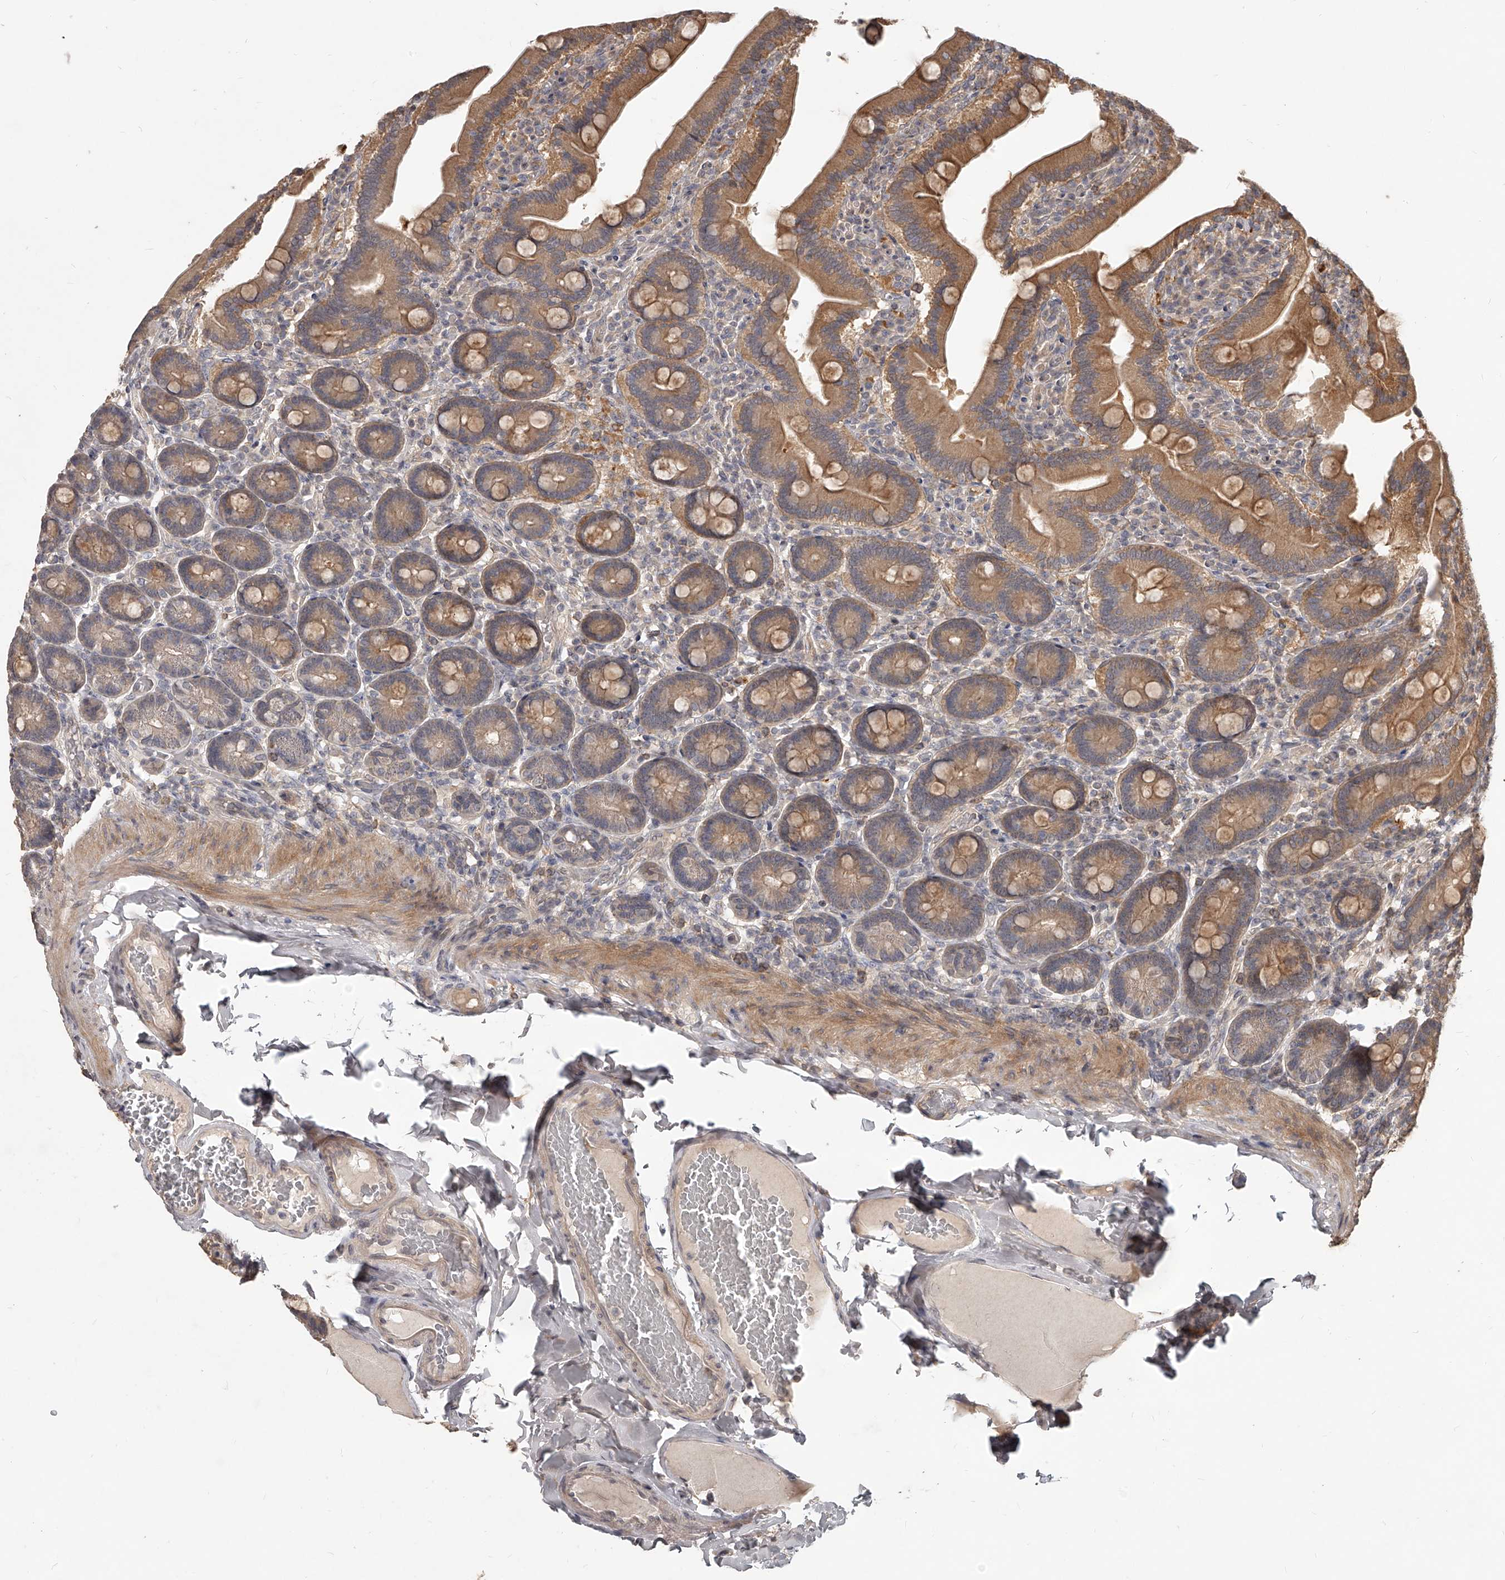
{"staining": {"intensity": "strong", "quantity": ">75%", "location": "cytoplasmic/membranous"}, "tissue": "duodenum", "cell_type": "Glandular cells", "image_type": "normal", "snomed": [{"axis": "morphology", "description": "Normal tissue, NOS"}, {"axis": "topography", "description": "Duodenum"}], "caption": "DAB (3,3'-diaminobenzidine) immunohistochemical staining of benign human duodenum reveals strong cytoplasmic/membranous protein positivity in about >75% of glandular cells. The staining was performed using DAB, with brown indicating positive protein expression. Nuclei are stained blue with hematoxylin.", "gene": "SLC37A1", "patient": {"sex": "female", "age": 62}}